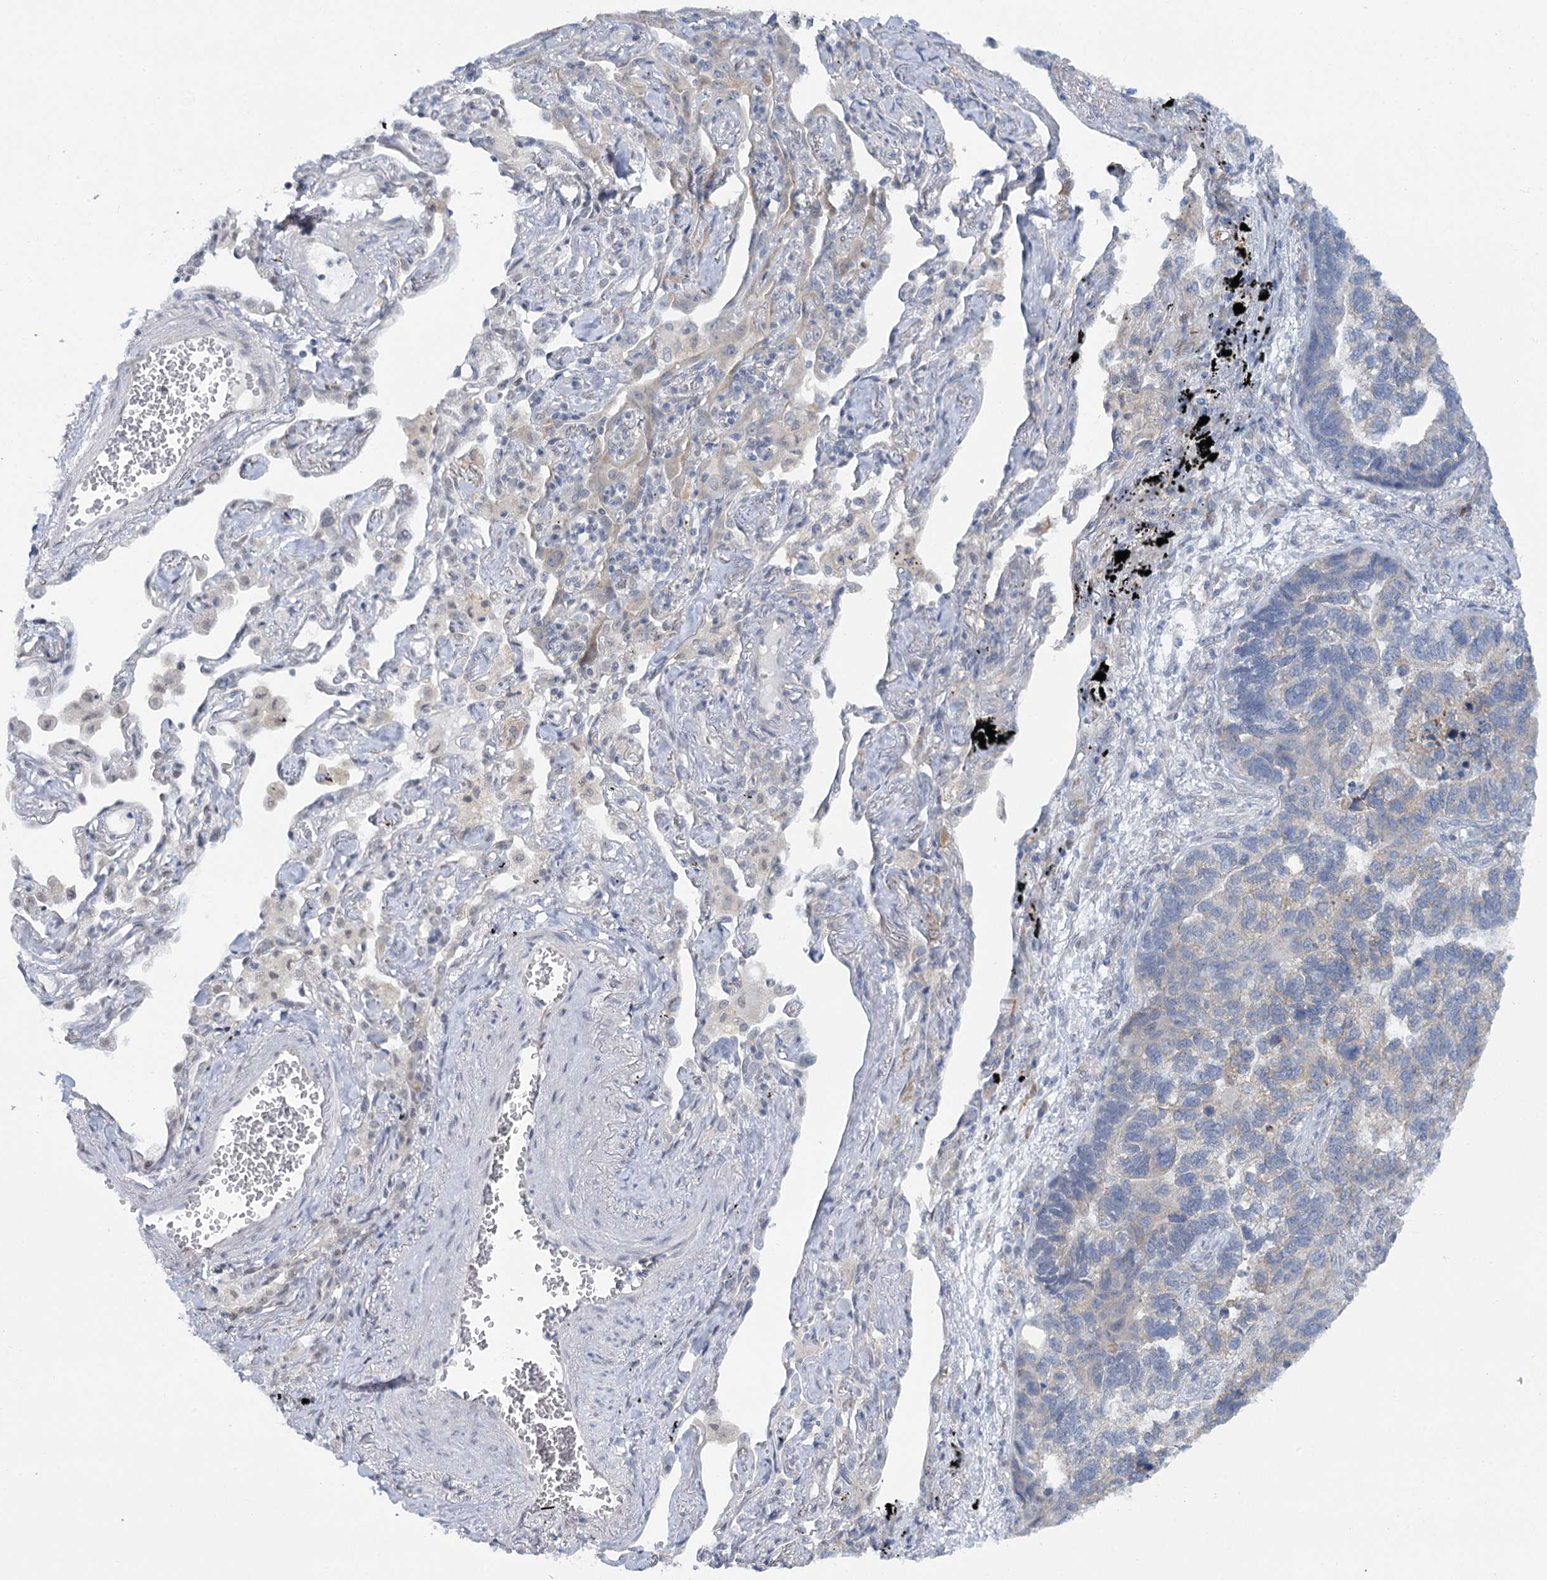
{"staining": {"intensity": "negative", "quantity": "none", "location": "none"}, "tissue": "lung cancer", "cell_type": "Tumor cells", "image_type": "cancer", "snomed": [{"axis": "morphology", "description": "Adenocarcinoma, NOS"}, {"axis": "topography", "description": "Lung"}], "caption": "Adenocarcinoma (lung) was stained to show a protein in brown. There is no significant staining in tumor cells.", "gene": "MBLAC2", "patient": {"sex": "male", "age": 67}}